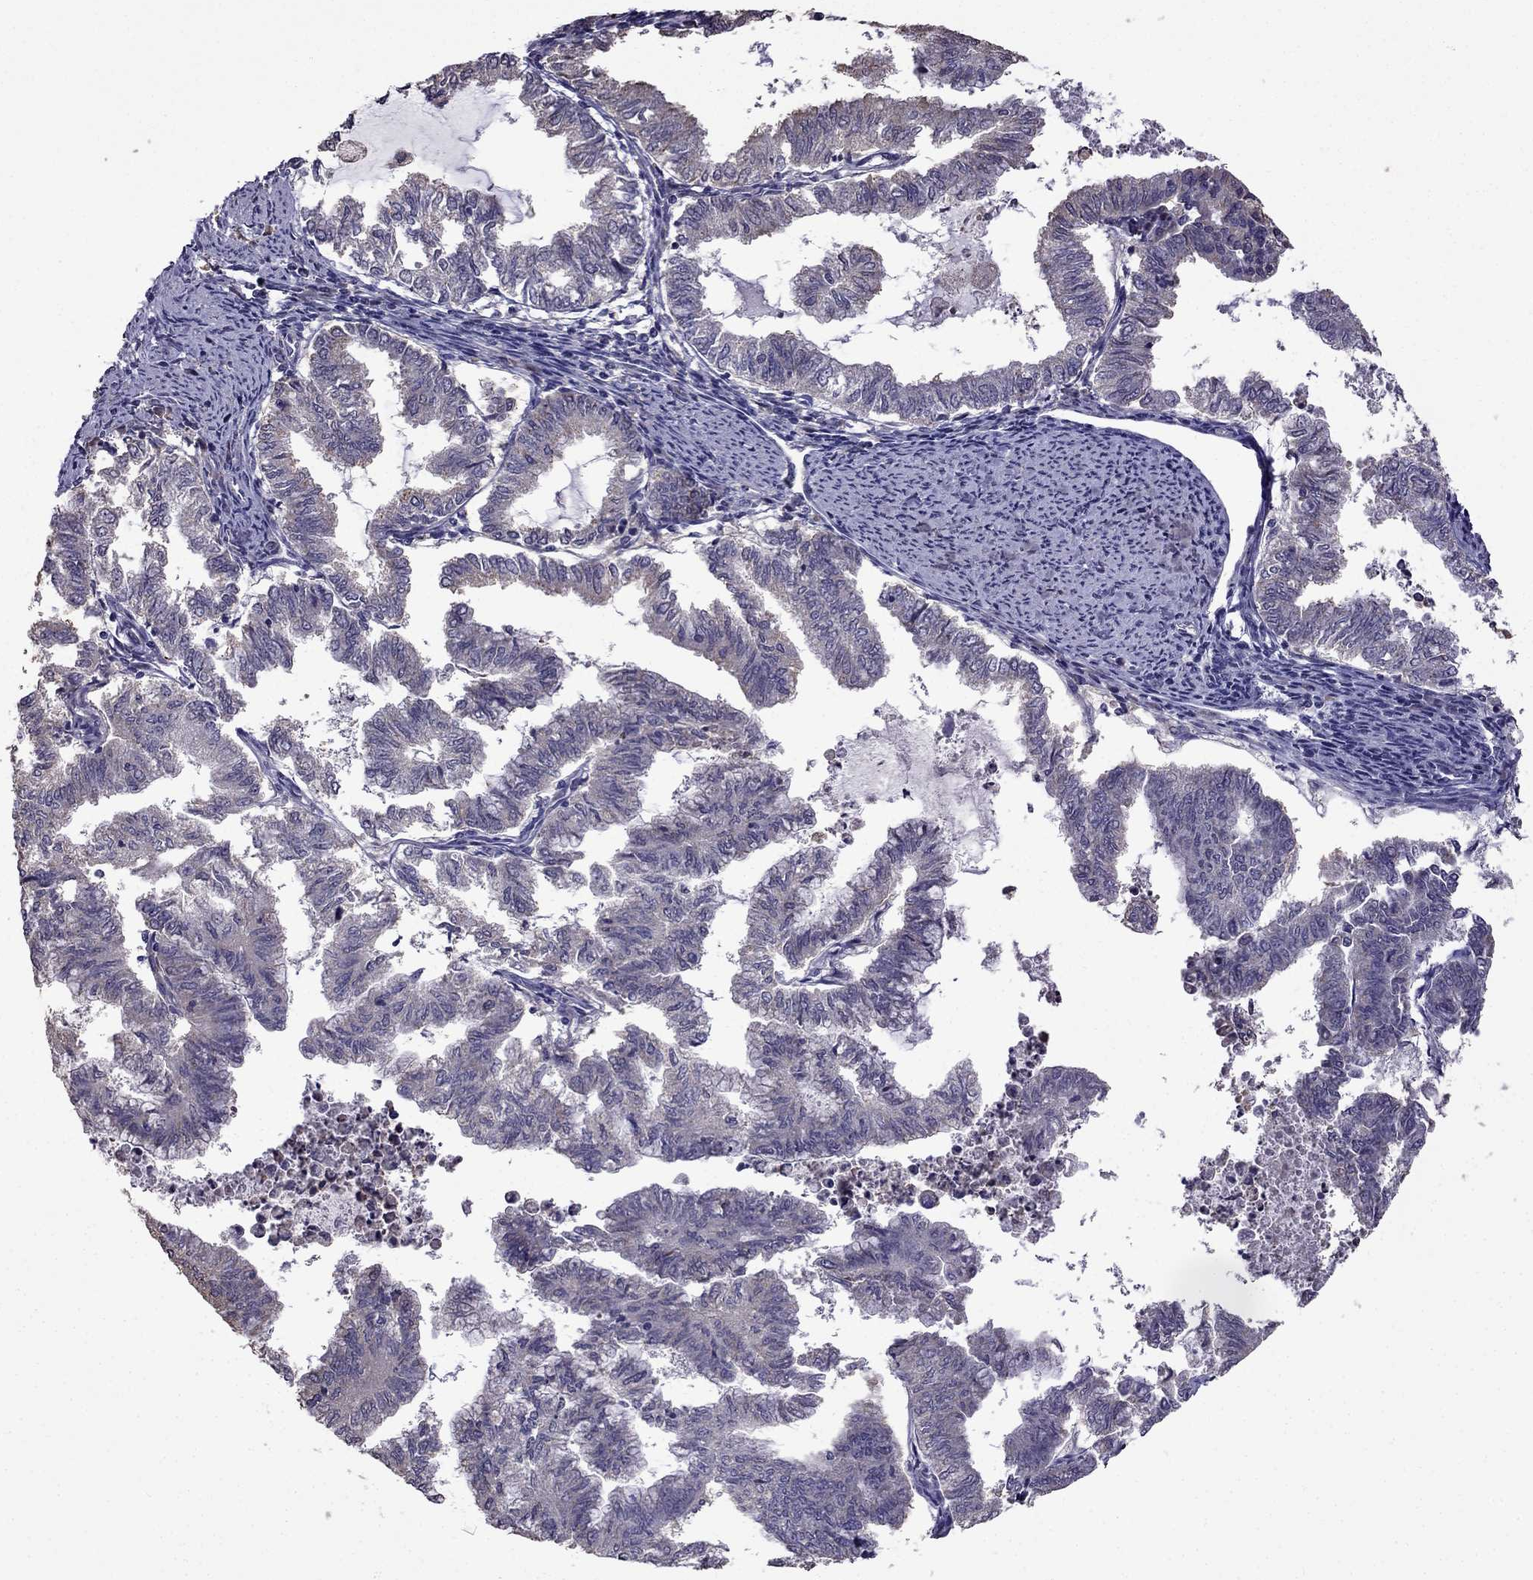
{"staining": {"intensity": "negative", "quantity": "none", "location": "none"}, "tissue": "endometrial cancer", "cell_type": "Tumor cells", "image_type": "cancer", "snomed": [{"axis": "morphology", "description": "Adenocarcinoma, NOS"}, {"axis": "topography", "description": "Endometrium"}], "caption": "Tumor cells are negative for brown protein staining in endometrial cancer.", "gene": "CDH9", "patient": {"sex": "female", "age": 79}}